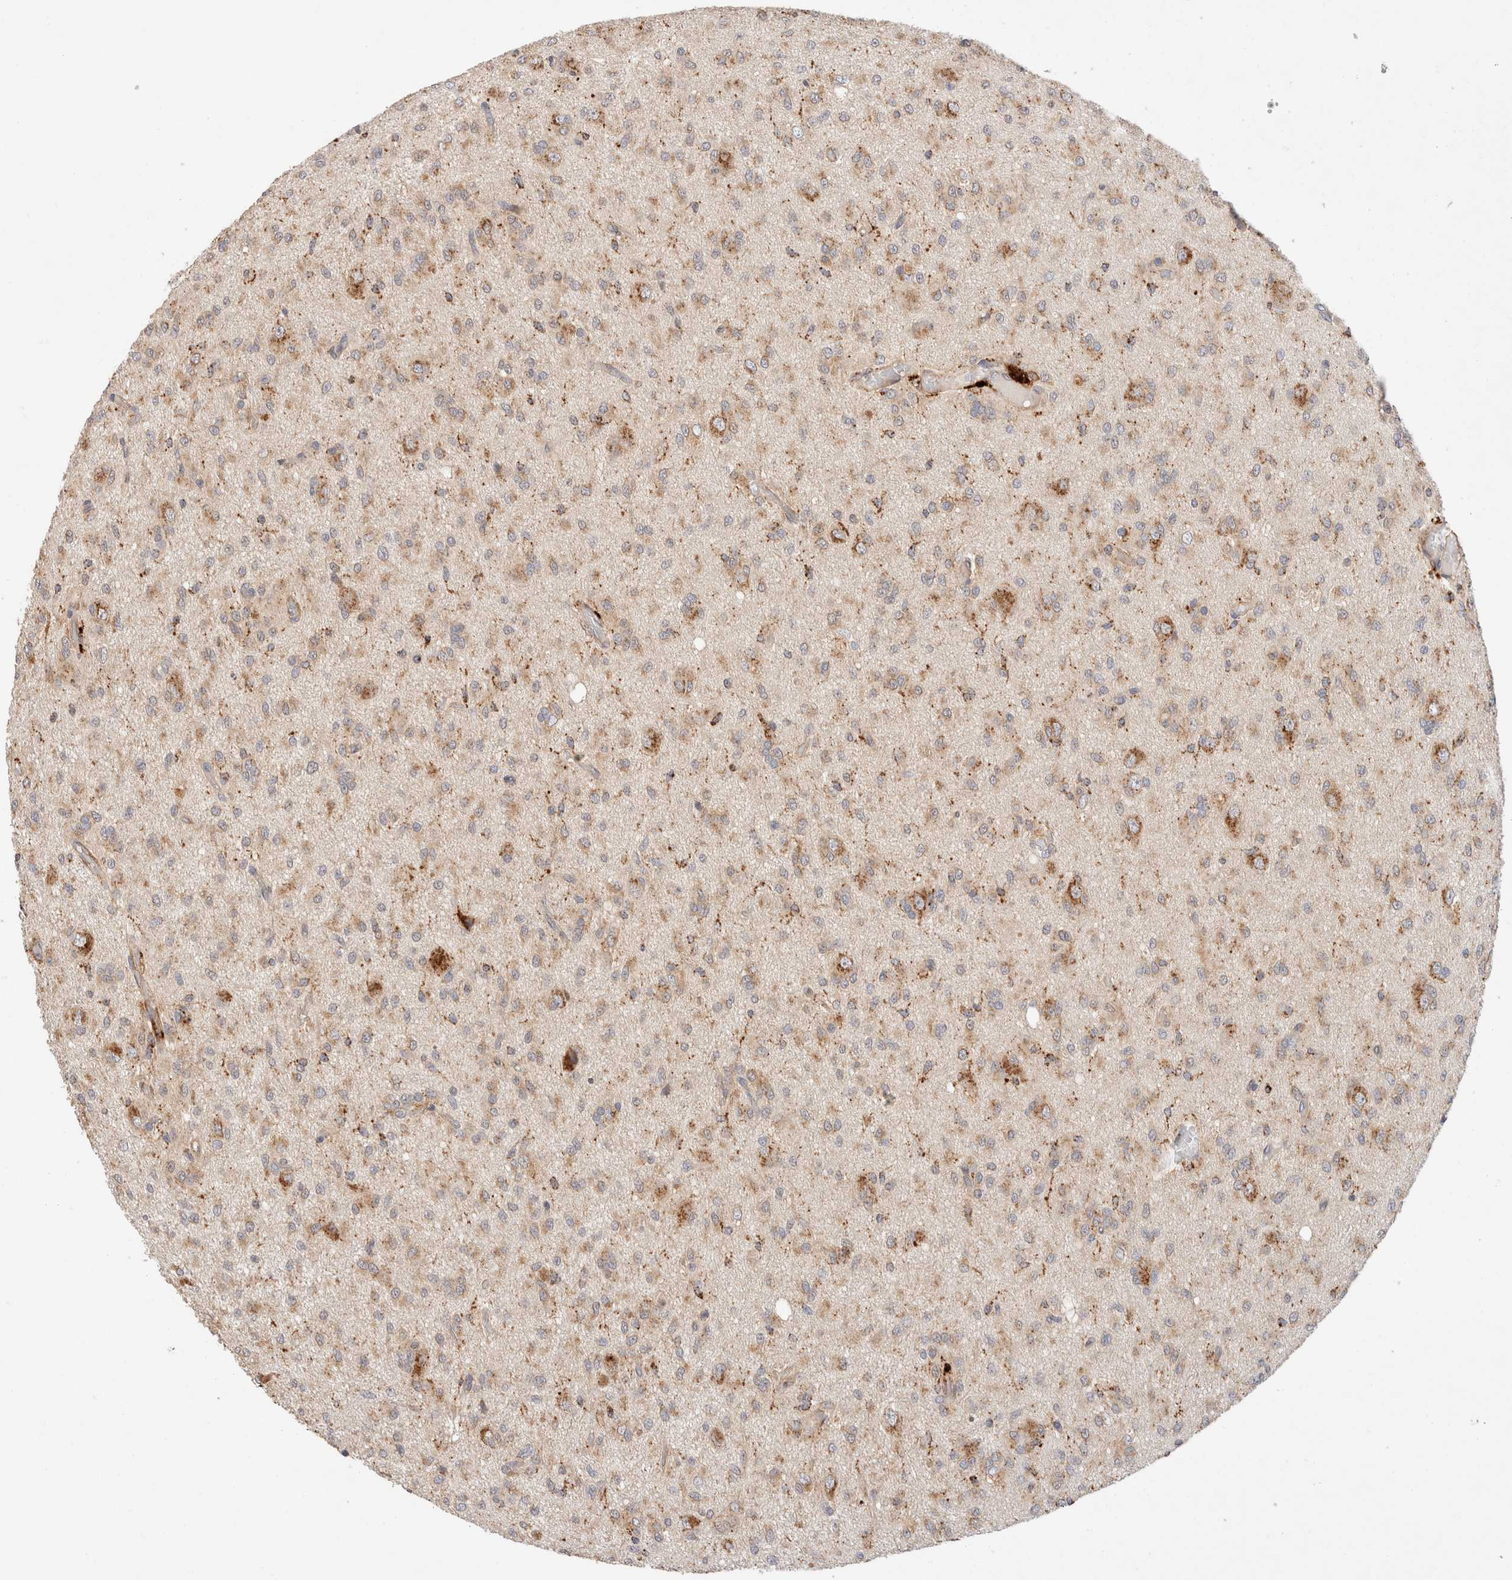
{"staining": {"intensity": "weak", "quantity": "25%-75%", "location": "cytoplasmic/membranous"}, "tissue": "glioma", "cell_type": "Tumor cells", "image_type": "cancer", "snomed": [{"axis": "morphology", "description": "Glioma, malignant, High grade"}, {"axis": "topography", "description": "Brain"}], "caption": "Protein analysis of malignant glioma (high-grade) tissue shows weak cytoplasmic/membranous expression in approximately 25%-75% of tumor cells.", "gene": "RABEPK", "patient": {"sex": "female", "age": 59}}